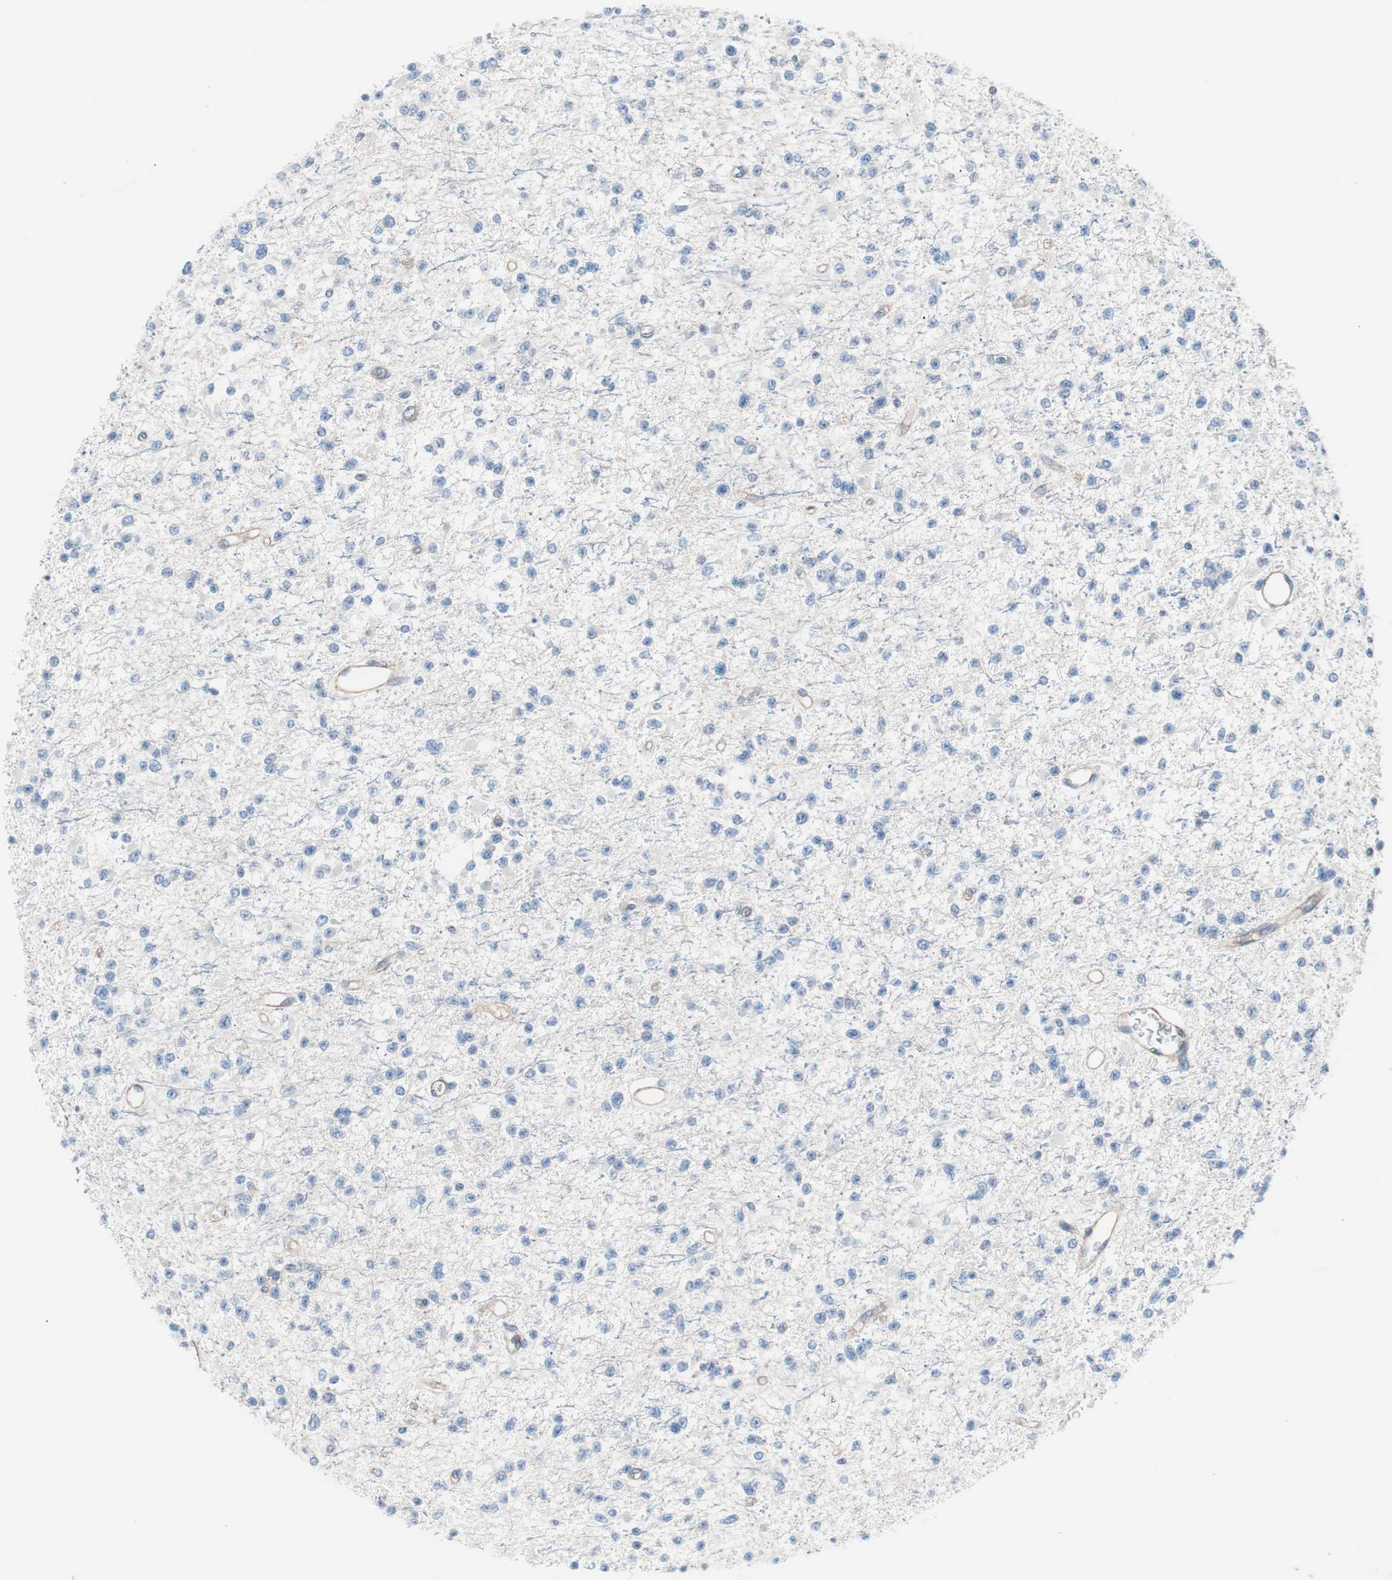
{"staining": {"intensity": "negative", "quantity": "none", "location": "none"}, "tissue": "glioma", "cell_type": "Tumor cells", "image_type": "cancer", "snomed": [{"axis": "morphology", "description": "Glioma, malignant, Low grade"}, {"axis": "topography", "description": "Brain"}], "caption": "Immunohistochemical staining of glioma displays no significant expression in tumor cells.", "gene": "GPR160", "patient": {"sex": "female", "age": 22}}